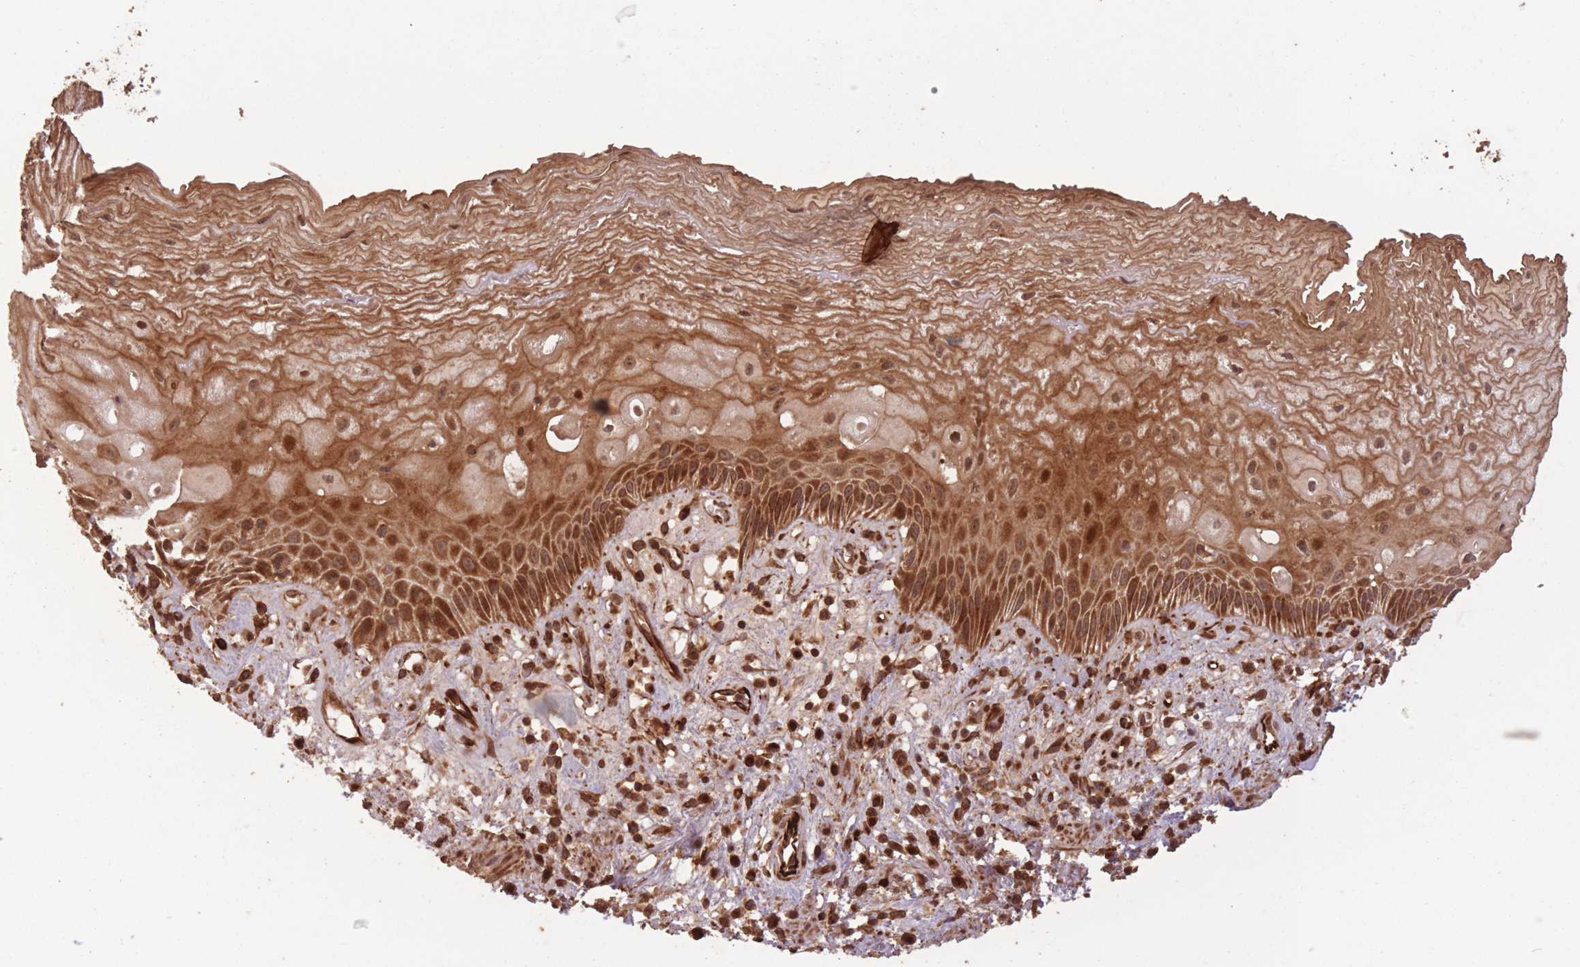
{"staining": {"intensity": "strong", "quantity": ">75%", "location": "cytoplasmic/membranous,nuclear"}, "tissue": "esophagus", "cell_type": "Squamous epithelial cells", "image_type": "normal", "snomed": [{"axis": "morphology", "description": "Normal tissue, NOS"}, {"axis": "topography", "description": "Esophagus"}], "caption": "A micrograph showing strong cytoplasmic/membranous,nuclear expression in about >75% of squamous epithelial cells in benign esophagus, as visualized by brown immunohistochemical staining.", "gene": "ERBB3", "patient": {"sex": "male", "age": 60}}